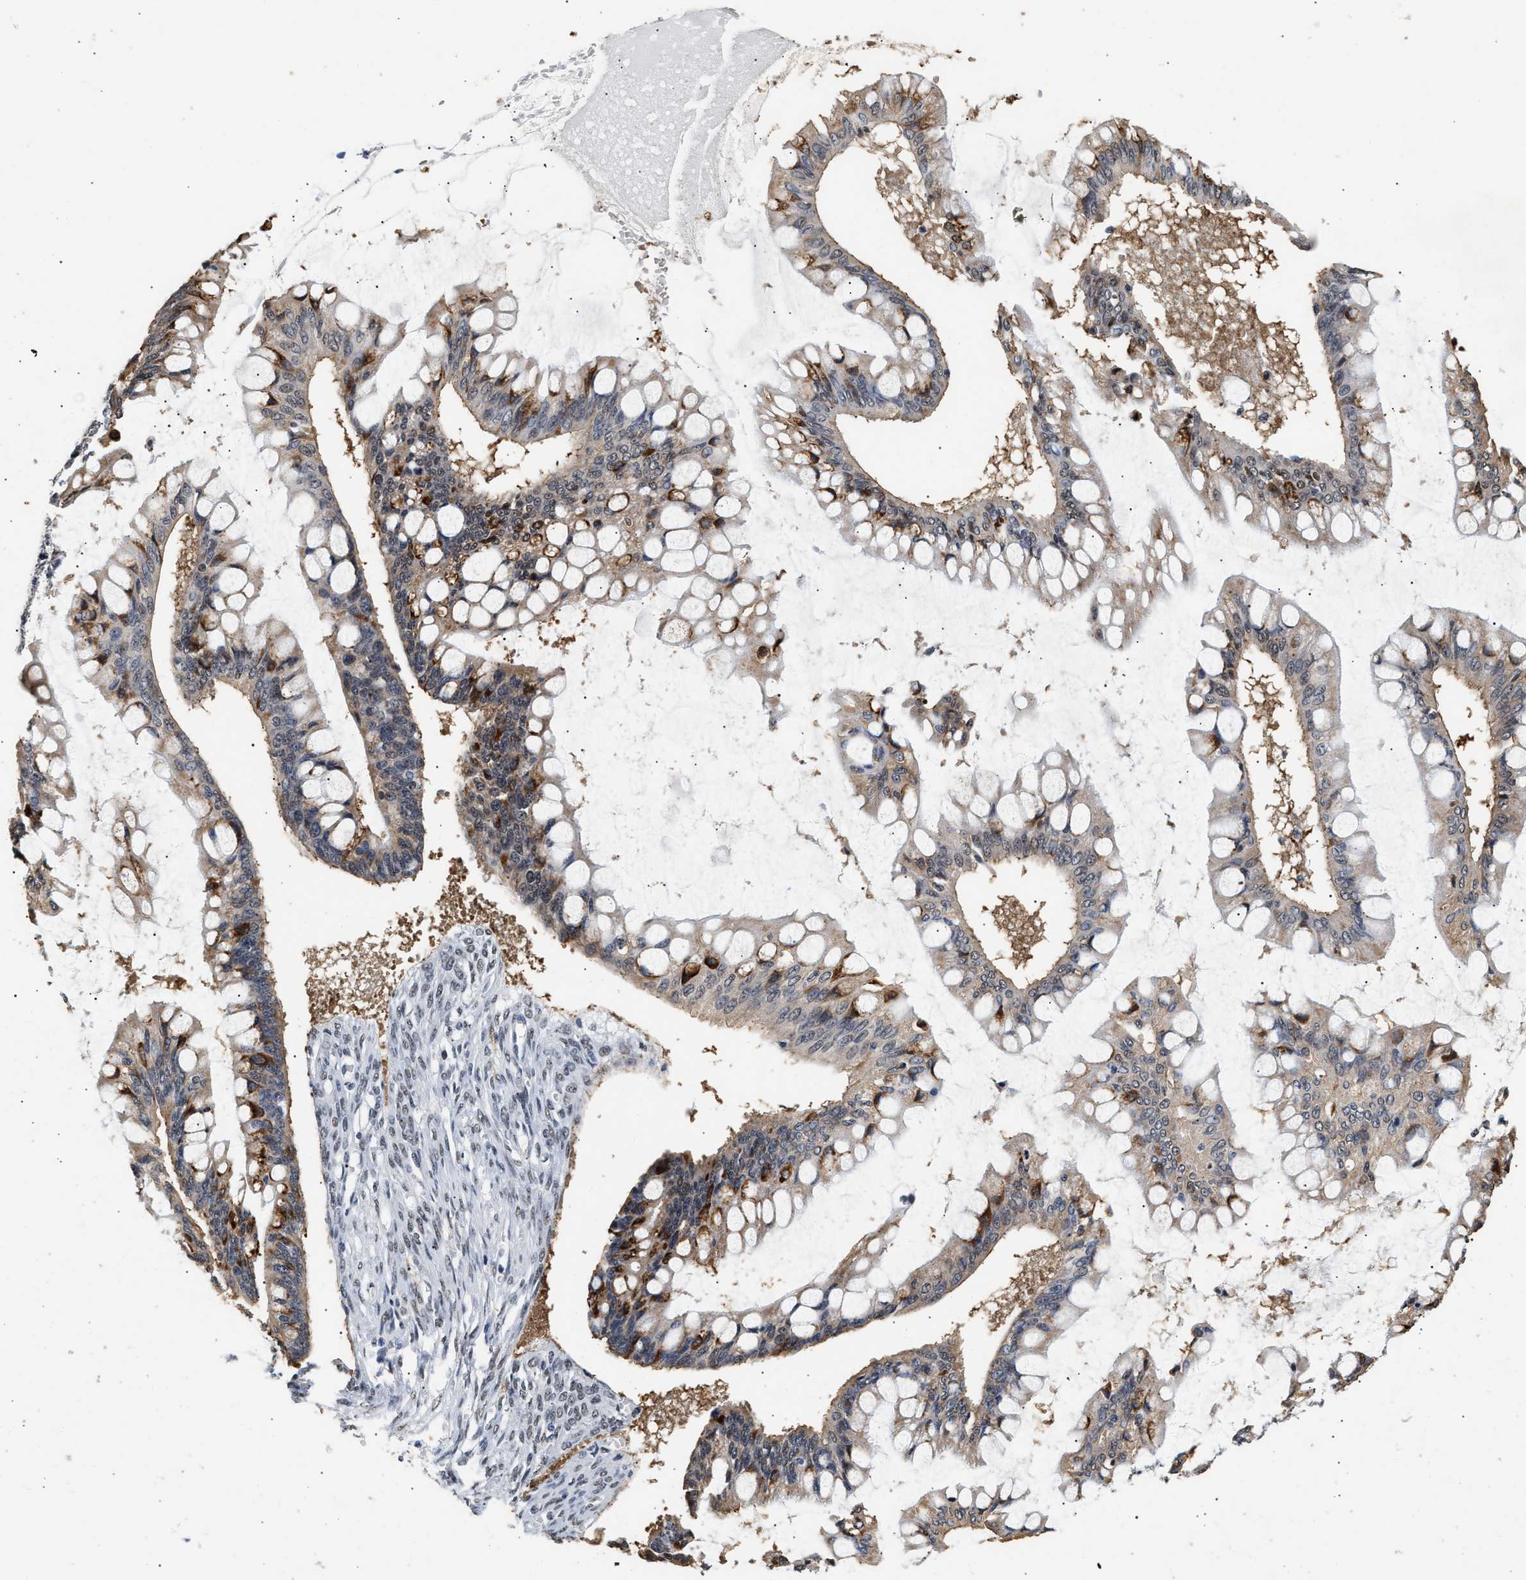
{"staining": {"intensity": "moderate", "quantity": "25%-75%", "location": "cytoplasmic/membranous"}, "tissue": "ovarian cancer", "cell_type": "Tumor cells", "image_type": "cancer", "snomed": [{"axis": "morphology", "description": "Cystadenocarcinoma, mucinous, NOS"}, {"axis": "topography", "description": "Ovary"}], "caption": "About 25%-75% of tumor cells in human ovarian cancer reveal moderate cytoplasmic/membranous protein staining as visualized by brown immunohistochemical staining.", "gene": "THOC1", "patient": {"sex": "female", "age": 73}}